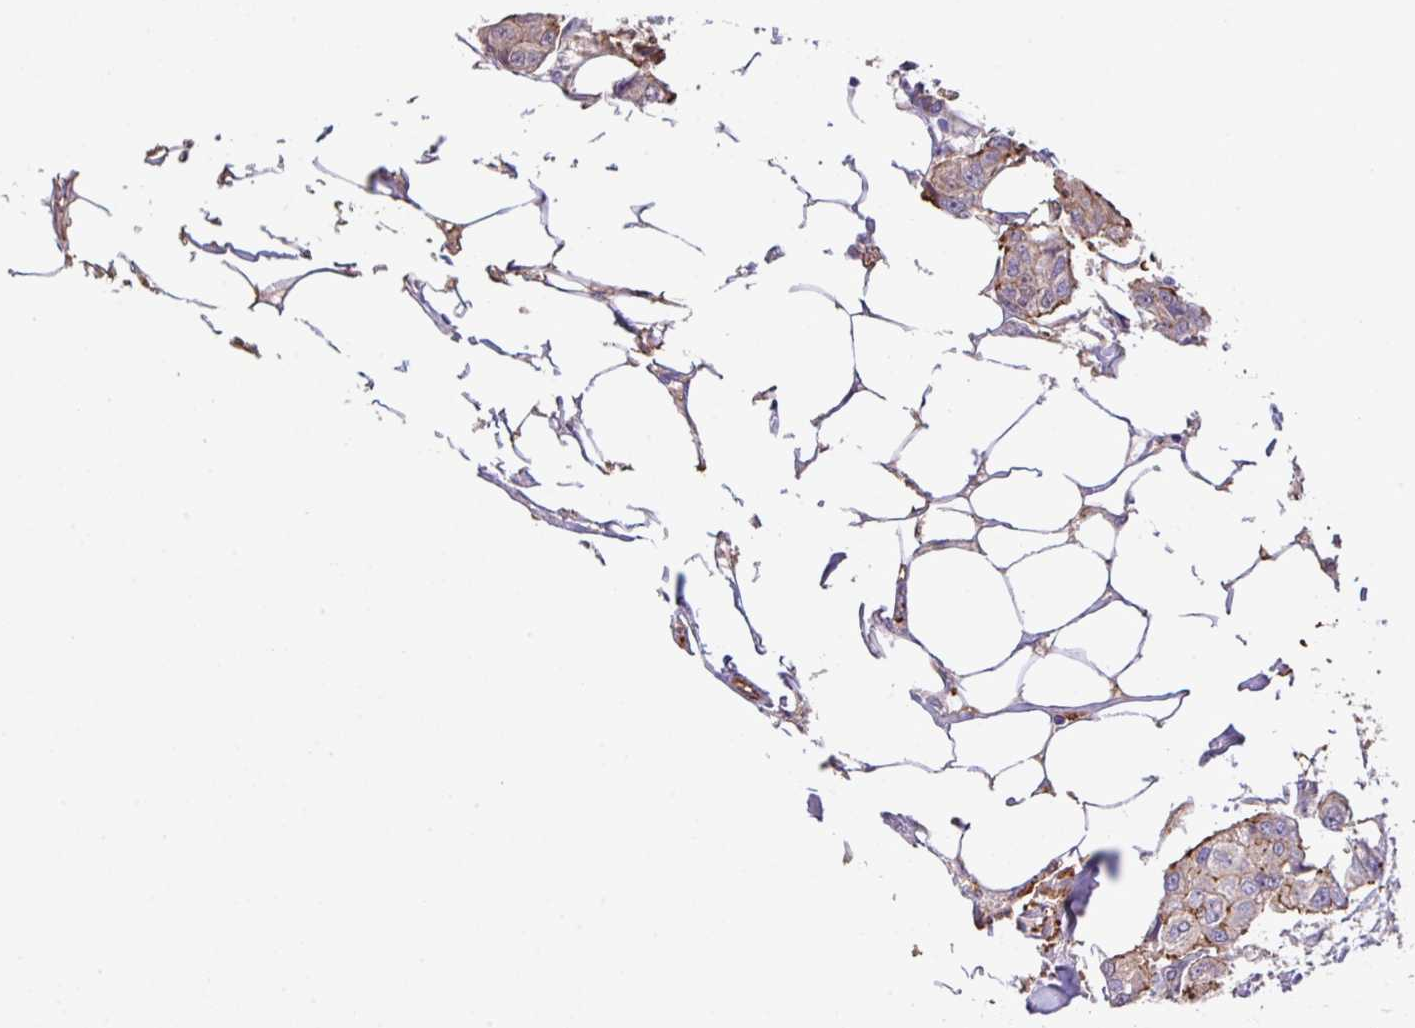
{"staining": {"intensity": "moderate", "quantity": "25%-75%", "location": "cytoplasmic/membranous"}, "tissue": "breast cancer", "cell_type": "Tumor cells", "image_type": "cancer", "snomed": [{"axis": "morphology", "description": "Duct carcinoma"}, {"axis": "topography", "description": "Breast"}, {"axis": "topography", "description": "Lymph node"}], "caption": "An immunohistochemistry micrograph of neoplastic tissue is shown. Protein staining in brown shows moderate cytoplasmic/membranous positivity in infiltrating ductal carcinoma (breast) within tumor cells.", "gene": "LRRC53", "patient": {"sex": "female", "age": 80}}